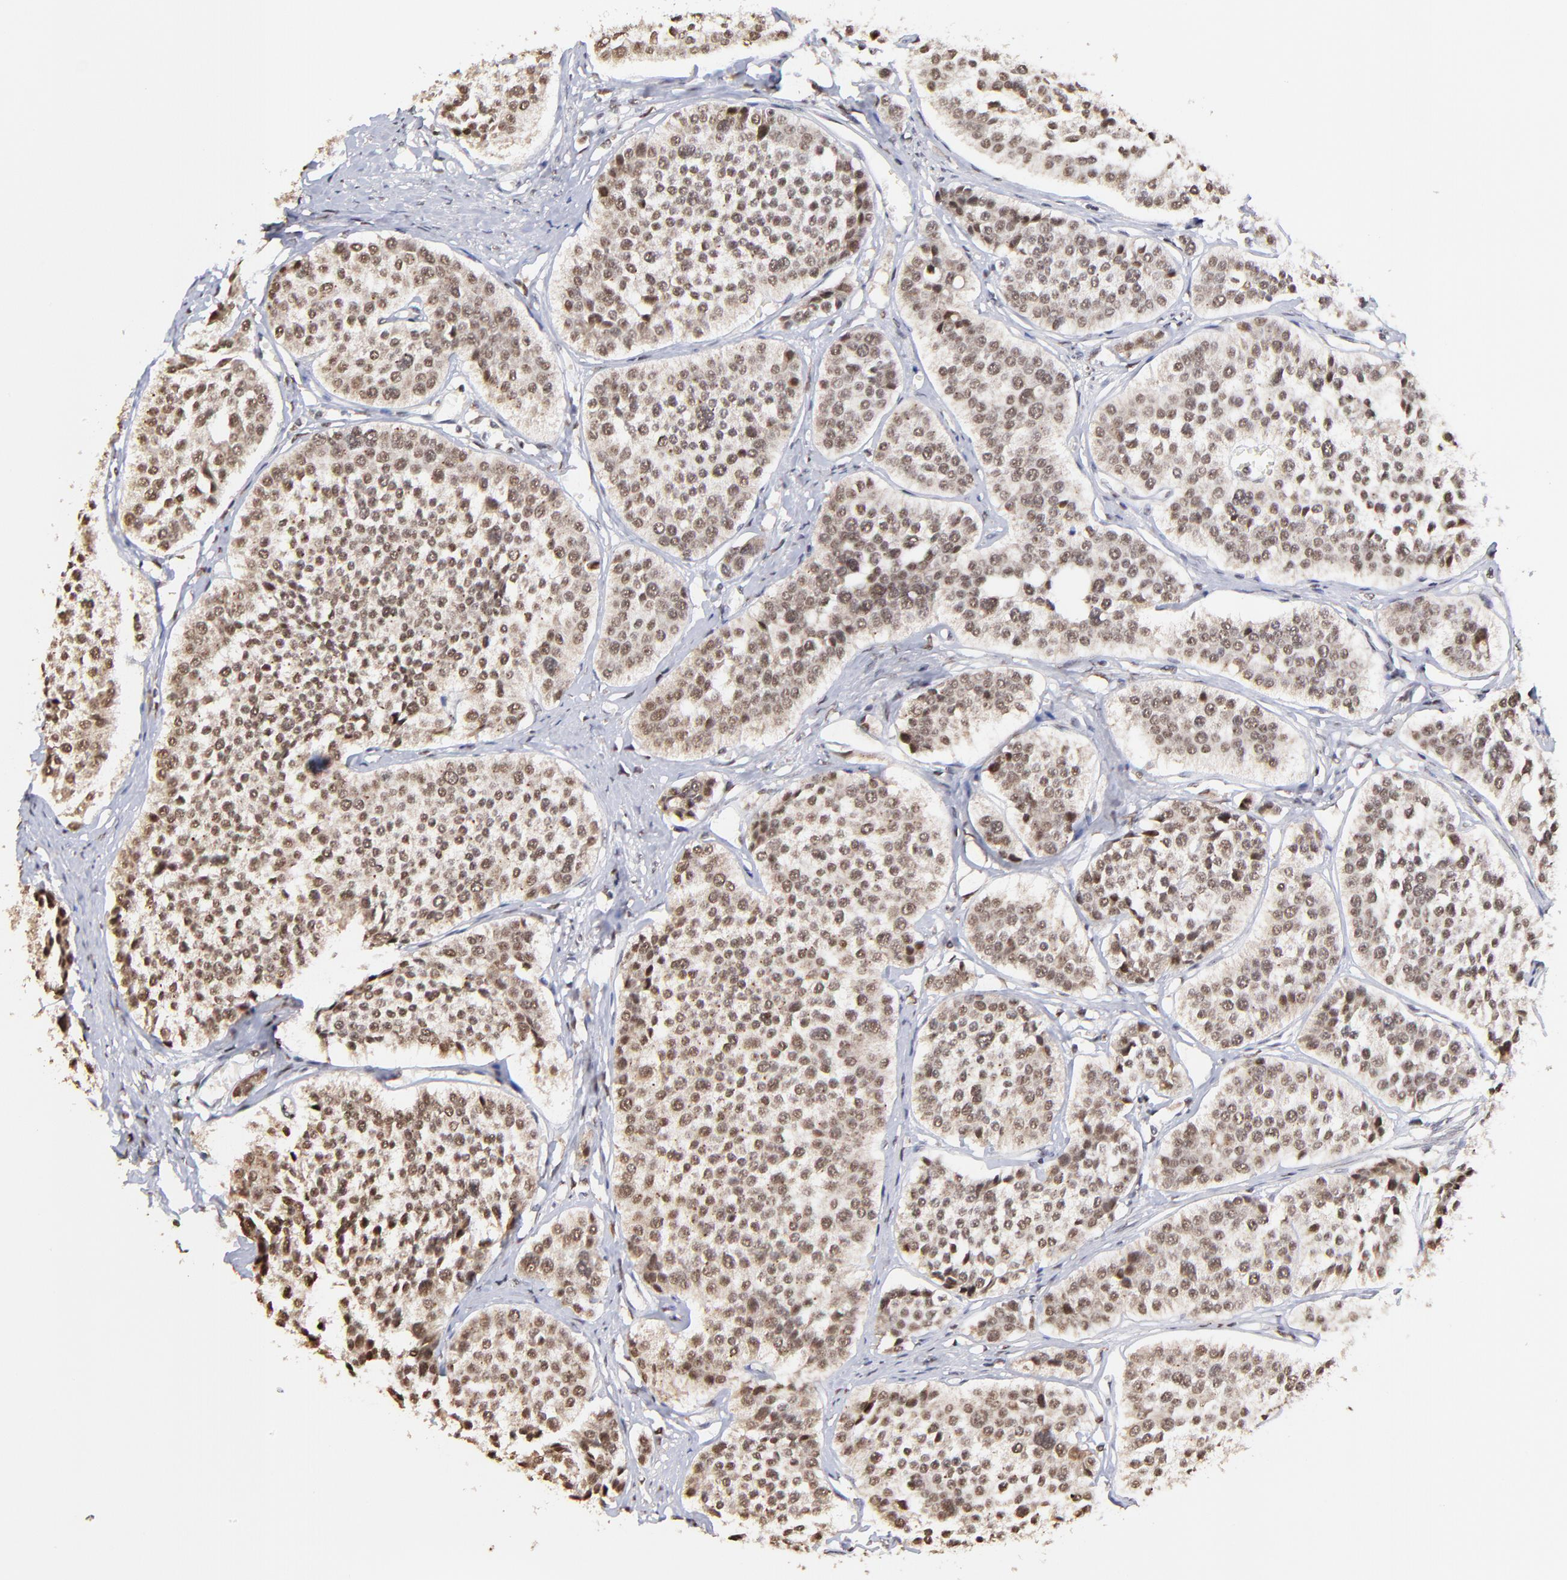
{"staining": {"intensity": "weak", "quantity": ">75%", "location": "nuclear"}, "tissue": "carcinoid", "cell_type": "Tumor cells", "image_type": "cancer", "snomed": [{"axis": "morphology", "description": "Carcinoid, malignant, NOS"}, {"axis": "topography", "description": "Small intestine"}], "caption": "Protein staining of malignant carcinoid tissue demonstrates weak nuclear staining in approximately >75% of tumor cells.", "gene": "ZNF670", "patient": {"sex": "male", "age": 60}}